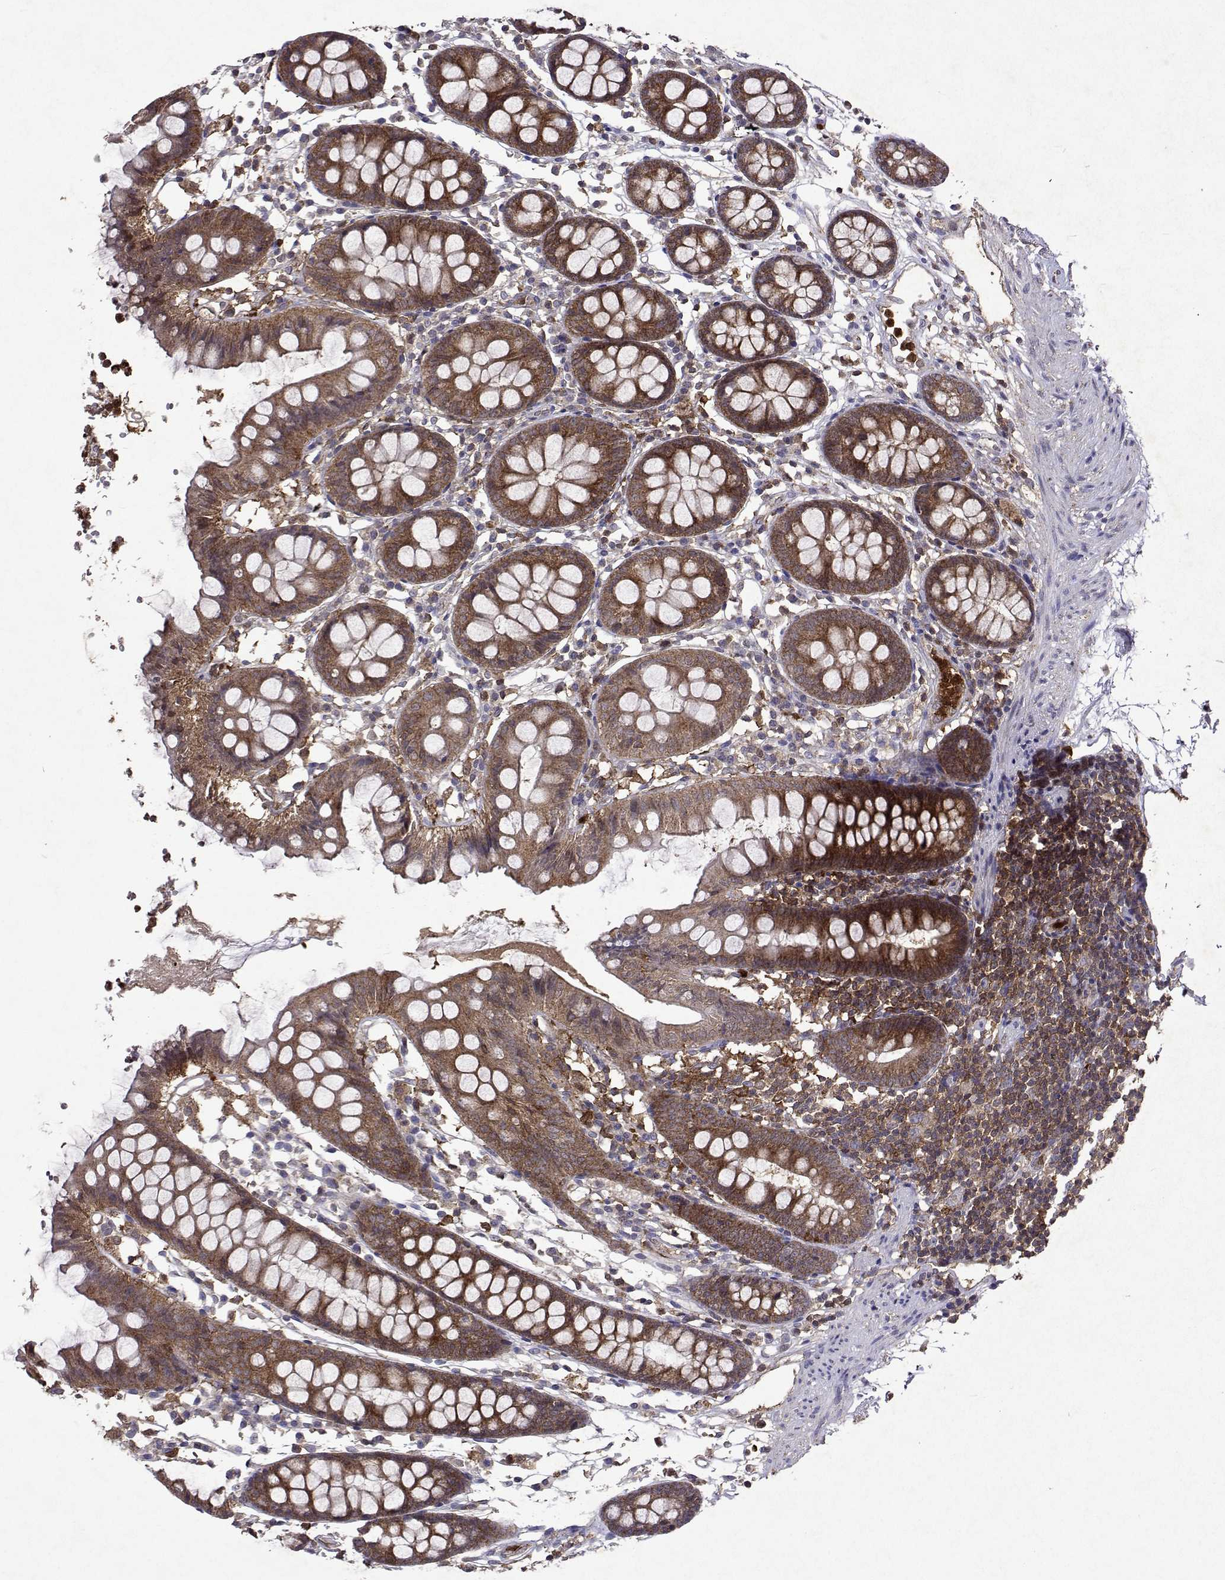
{"staining": {"intensity": "moderate", "quantity": ">75%", "location": "cytoplasmic/membranous"}, "tissue": "colon", "cell_type": "Endothelial cells", "image_type": "normal", "snomed": [{"axis": "morphology", "description": "Normal tissue, NOS"}, {"axis": "topography", "description": "Colon"}], "caption": "A micrograph showing moderate cytoplasmic/membranous positivity in approximately >75% of endothelial cells in benign colon, as visualized by brown immunohistochemical staining.", "gene": "APAF1", "patient": {"sex": "female", "age": 84}}